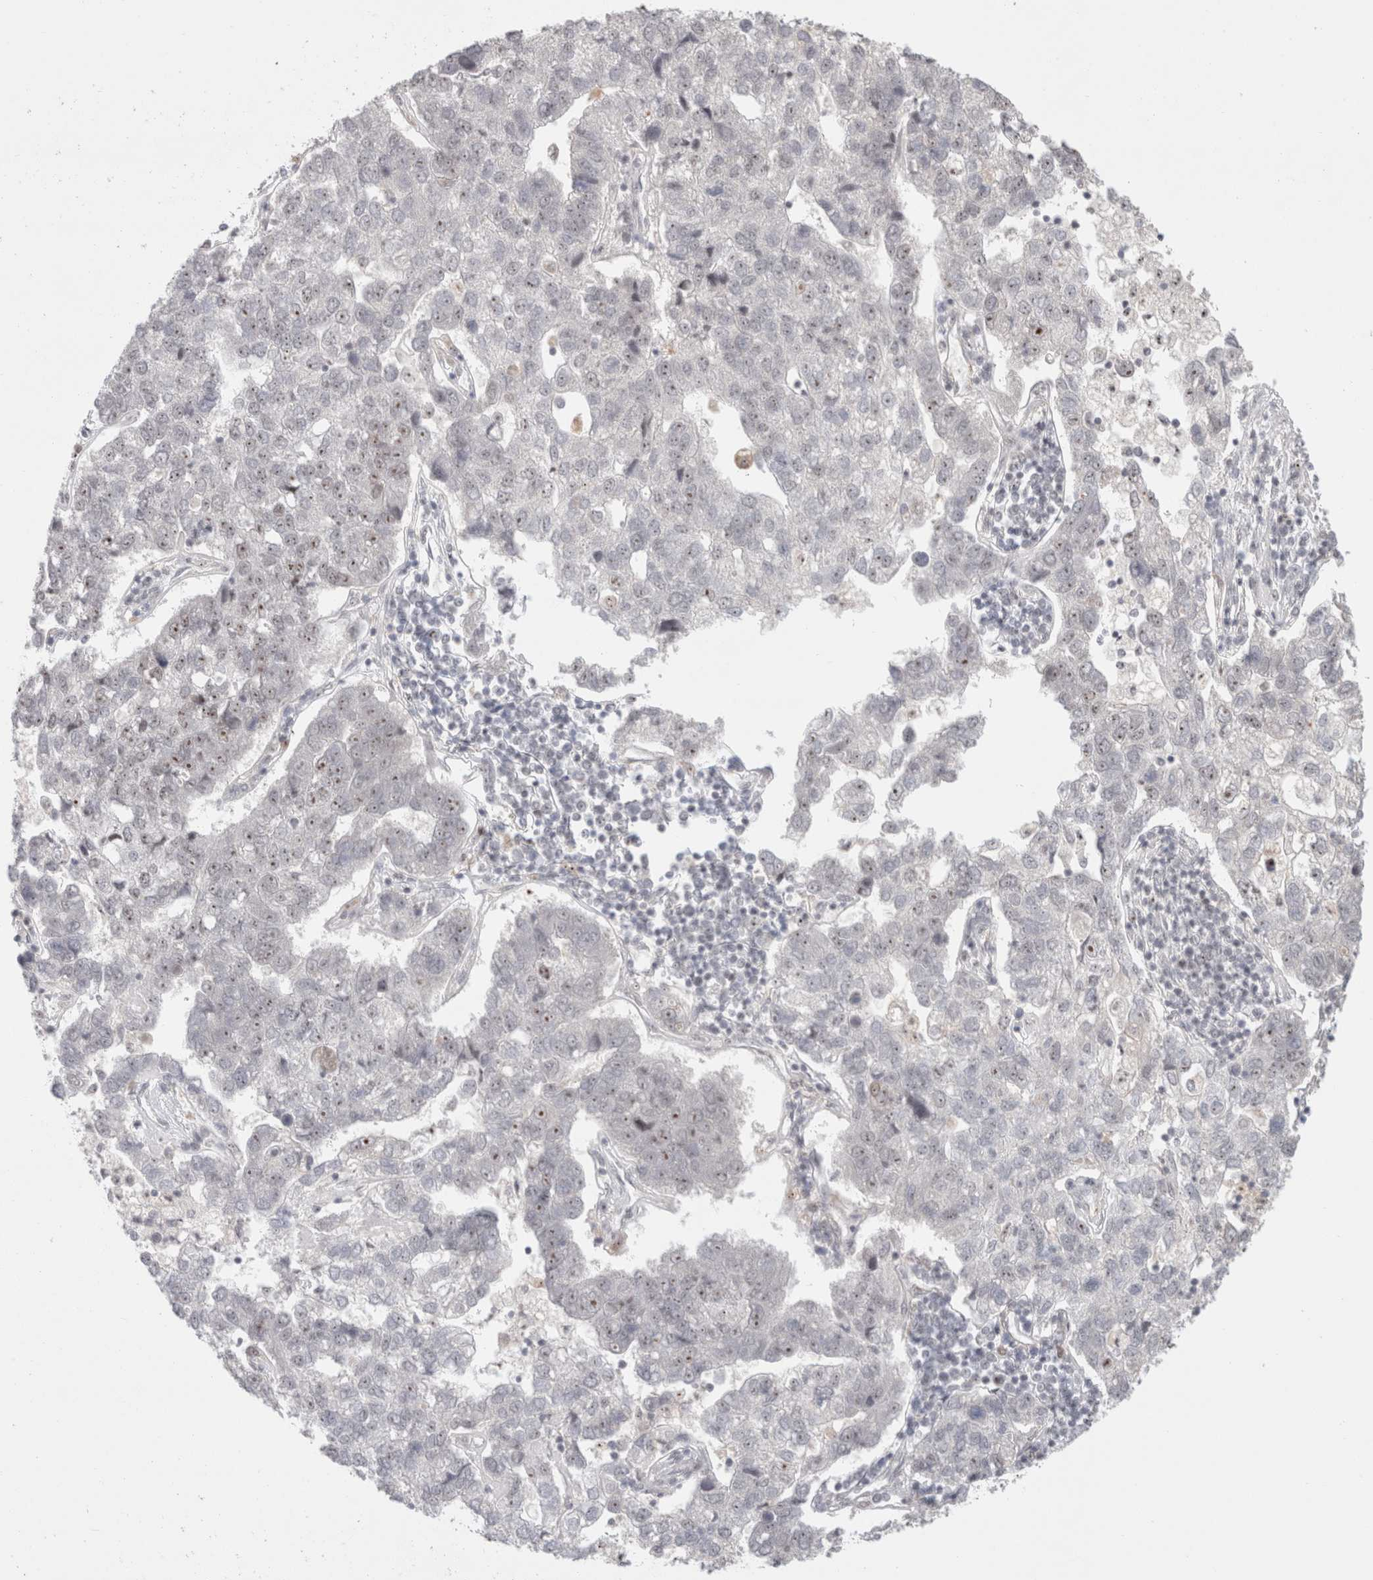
{"staining": {"intensity": "weak", "quantity": "<25%", "location": "nuclear"}, "tissue": "pancreatic cancer", "cell_type": "Tumor cells", "image_type": "cancer", "snomed": [{"axis": "morphology", "description": "Adenocarcinoma, NOS"}, {"axis": "topography", "description": "Pancreas"}], "caption": "Adenocarcinoma (pancreatic) was stained to show a protein in brown. There is no significant positivity in tumor cells.", "gene": "SENP6", "patient": {"sex": "female", "age": 61}}